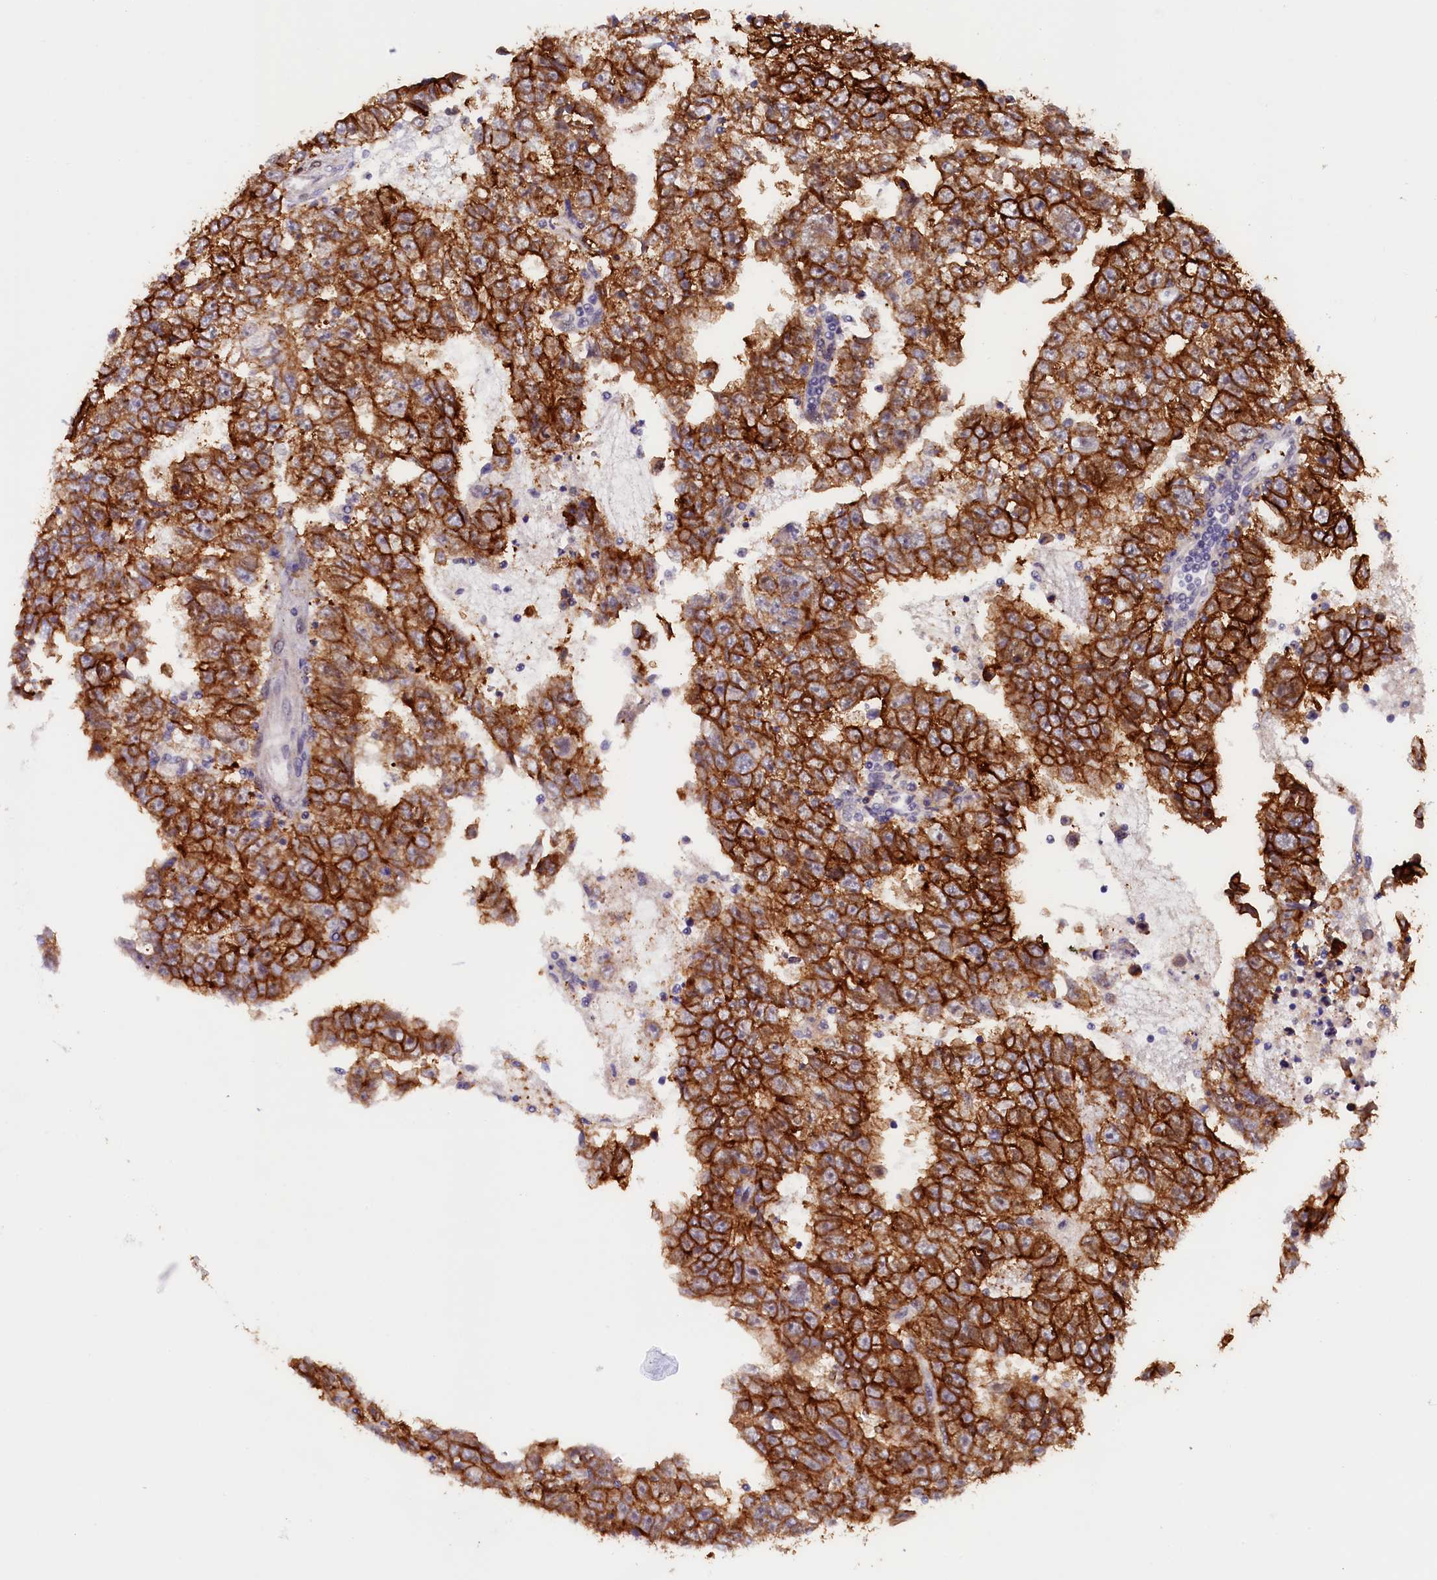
{"staining": {"intensity": "strong", "quantity": ">75%", "location": "cytoplasmic/membranous"}, "tissue": "testis cancer", "cell_type": "Tumor cells", "image_type": "cancer", "snomed": [{"axis": "morphology", "description": "Carcinoma, Embryonal, NOS"}, {"axis": "topography", "description": "Testis"}], "caption": "Testis cancer stained with a brown dye shows strong cytoplasmic/membranous positive expression in approximately >75% of tumor cells.", "gene": "PACSIN3", "patient": {"sex": "male", "age": 25}}